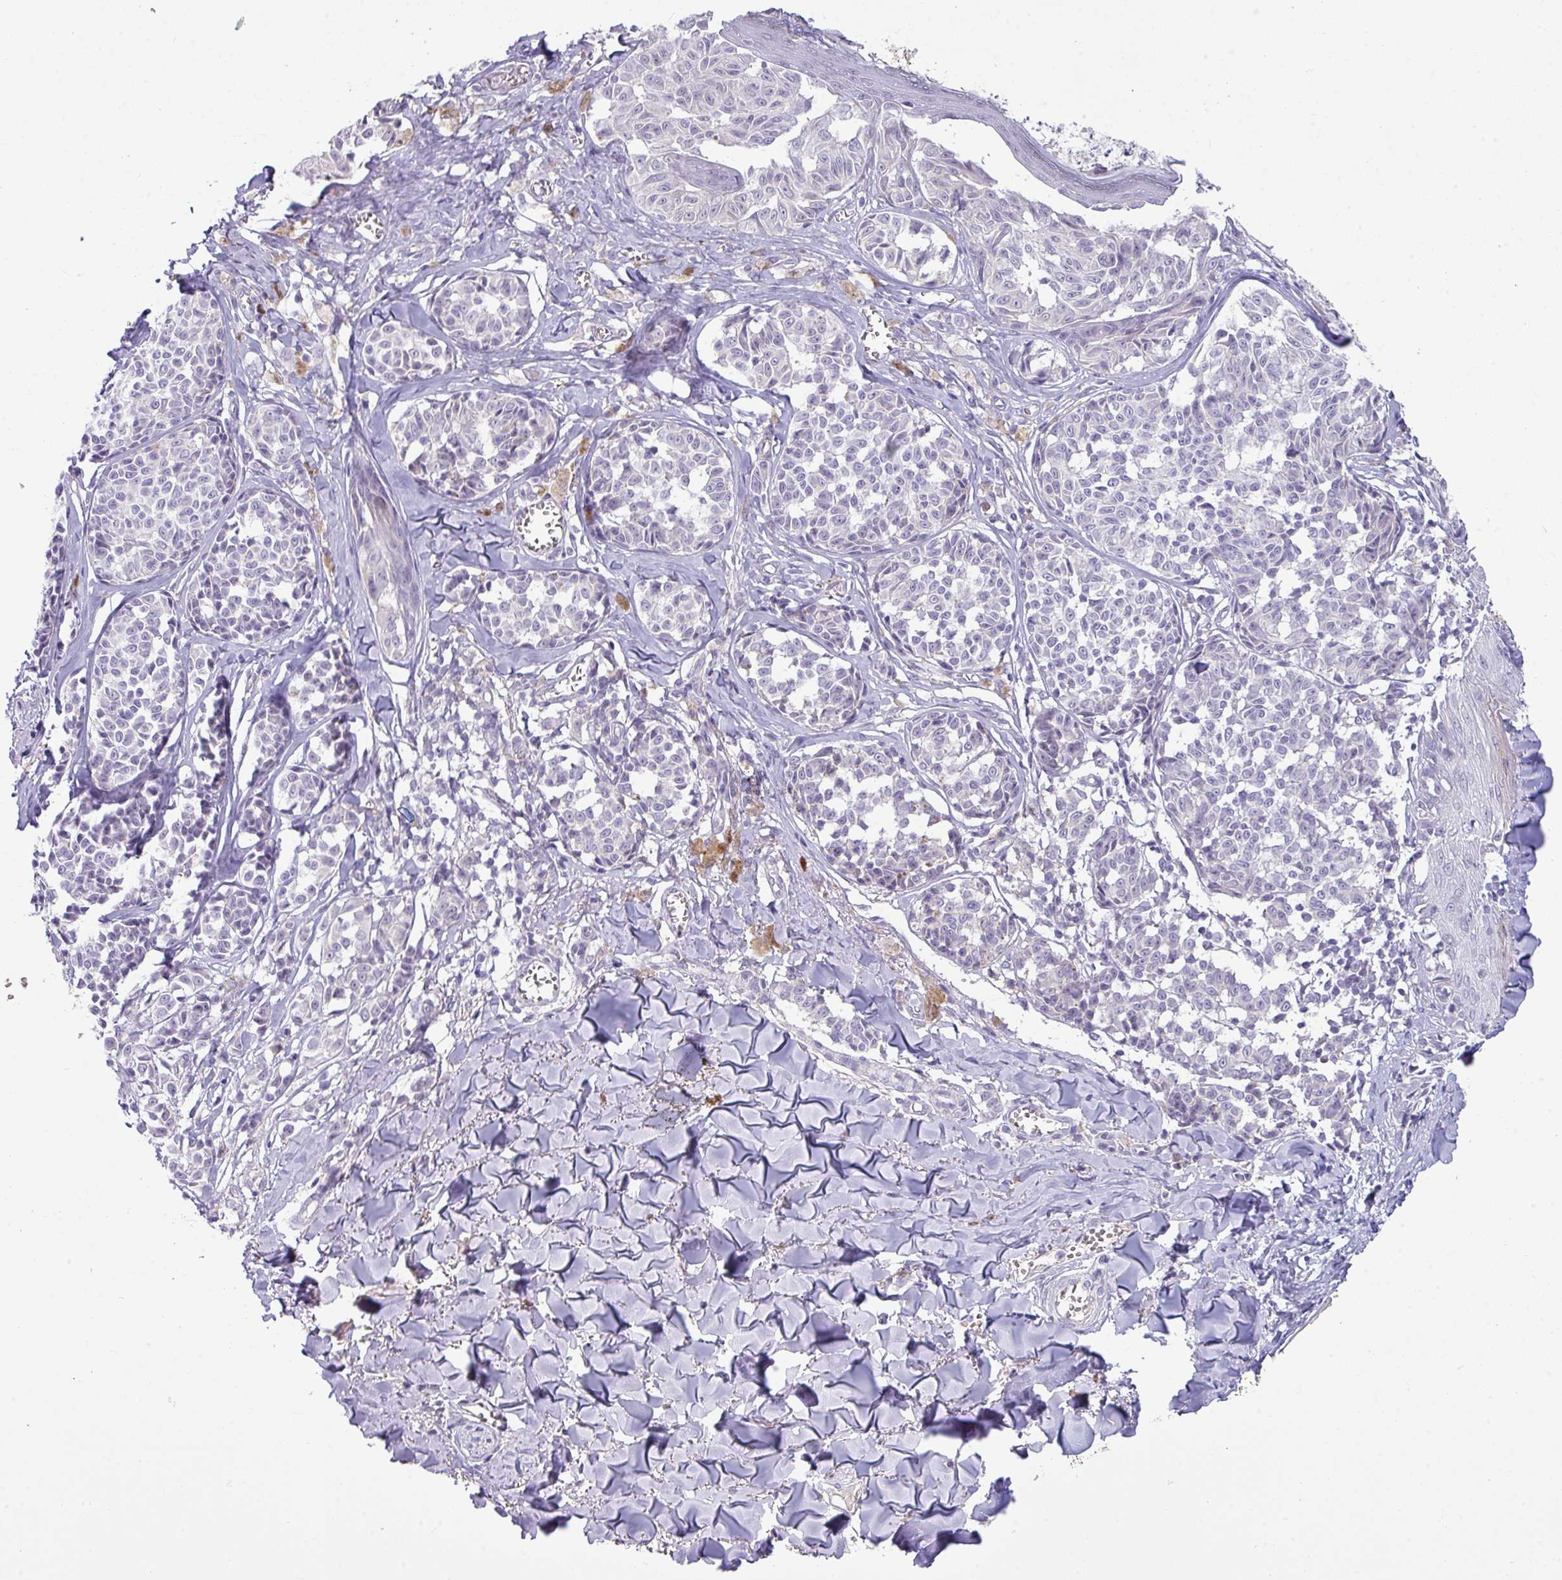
{"staining": {"intensity": "negative", "quantity": "none", "location": "none"}, "tissue": "melanoma", "cell_type": "Tumor cells", "image_type": "cancer", "snomed": [{"axis": "morphology", "description": "Malignant melanoma, NOS"}, {"axis": "topography", "description": "Skin"}], "caption": "Tumor cells show no significant protein staining in malignant melanoma.", "gene": "ZNF524", "patient": {"sex": "female", "age": 43}}